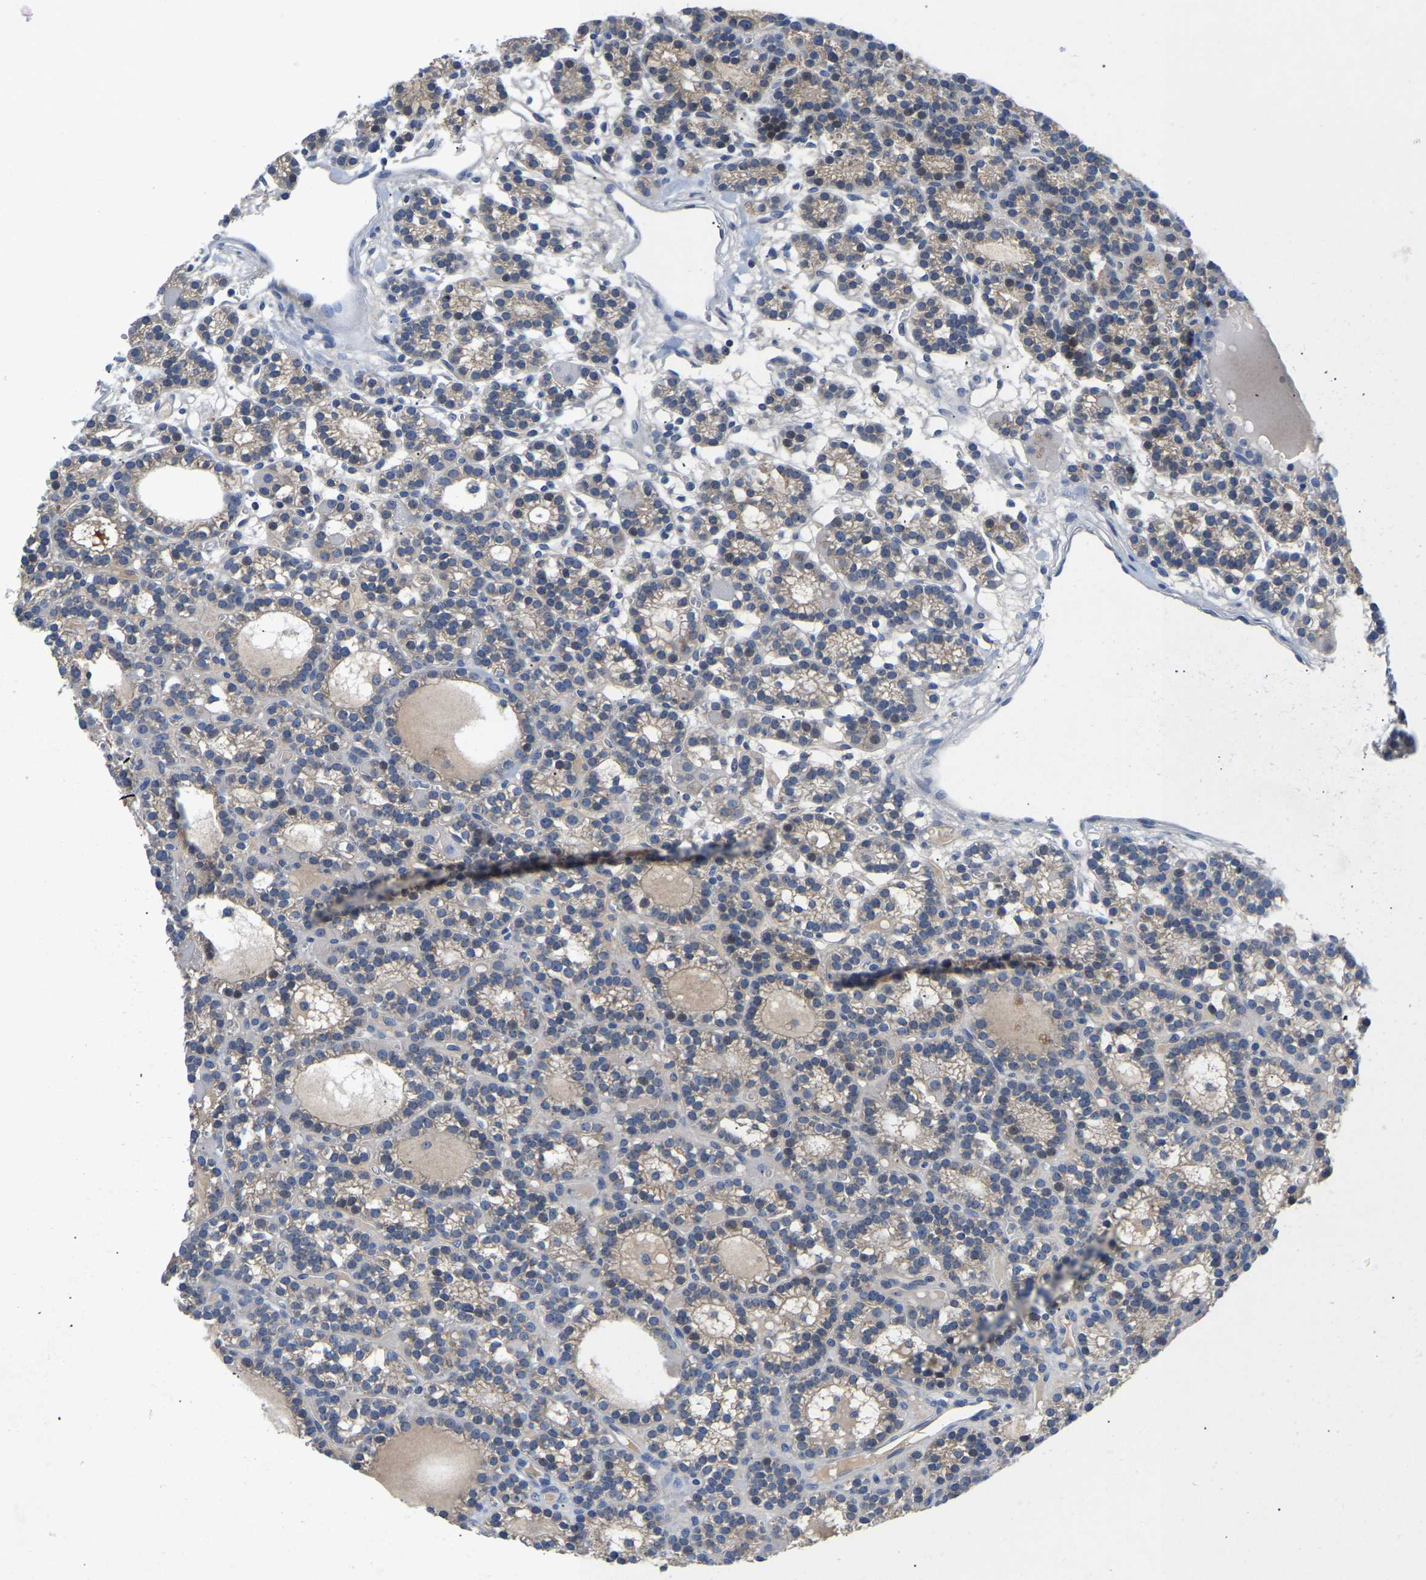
{"staining": {"intensity": "moderate", "quantity": "<25%", "location": "cytoplasmic/membranous"}, "tissue": "parathyroid gland", "cell_type": "Glandular cells", "image_type": "normal", "snomed": [{"axis": "morphology", "description": "Normal tissue, NOS"}, {"axis": "morphology", "description": "Adenoma, NOS"}, {"axis": "topography", "description": "Parathyroid gland"}], "caption": "Moderate cytoplasmic/membranous staining is appreciated in about <25% of glandular cells in unremarkable parathyroid gland. The staining is performed using DAB brown chromogen to label protein expression. The nuclei are counter-stained blue using hematoxylin.", "gene": "ABCA10", "patient": {"sex": "female", "age": 58}}